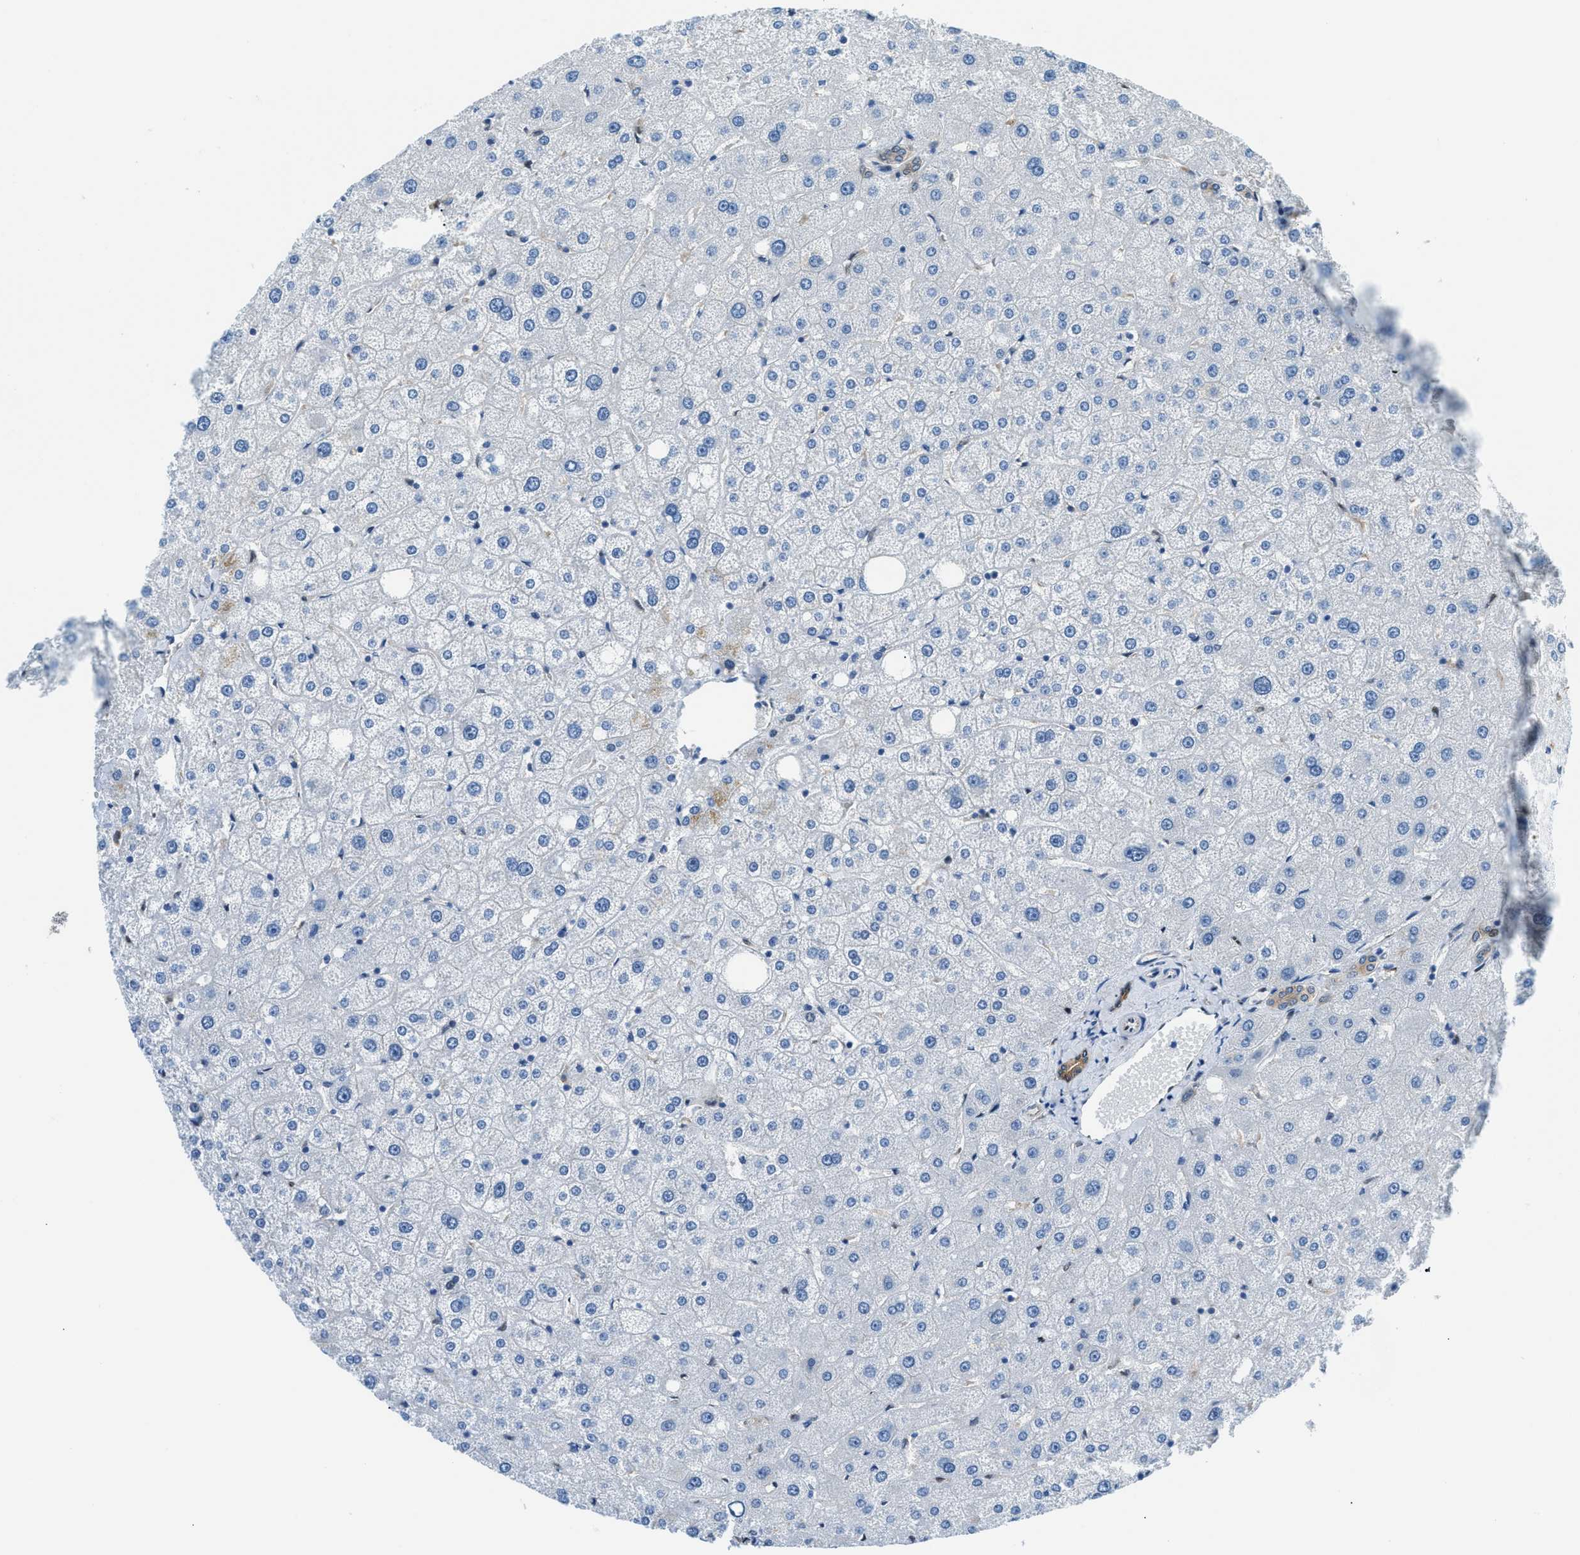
{"staining": {"intensity": "moderate", "quantity": "25%-75%", "location": "cytoplasmic/membranous"}, "tissue": "liver", "cell_type": "Cholangiocytes", "image_type": "normal", "snomed": [{"axis": "morphology", "description": "Normal tissue, NOS"}, {"axis": "topography", "description": "Liver"}], "caption": "About 25%-75% of cholangiocytes in unremarkable human liver exhibit moderate cytoplasmic/membranous protein staining as visualized by brown immunohistochemical staining.", "gene": "YWHAE", "patient": {"sex": "male", "age": 73}}